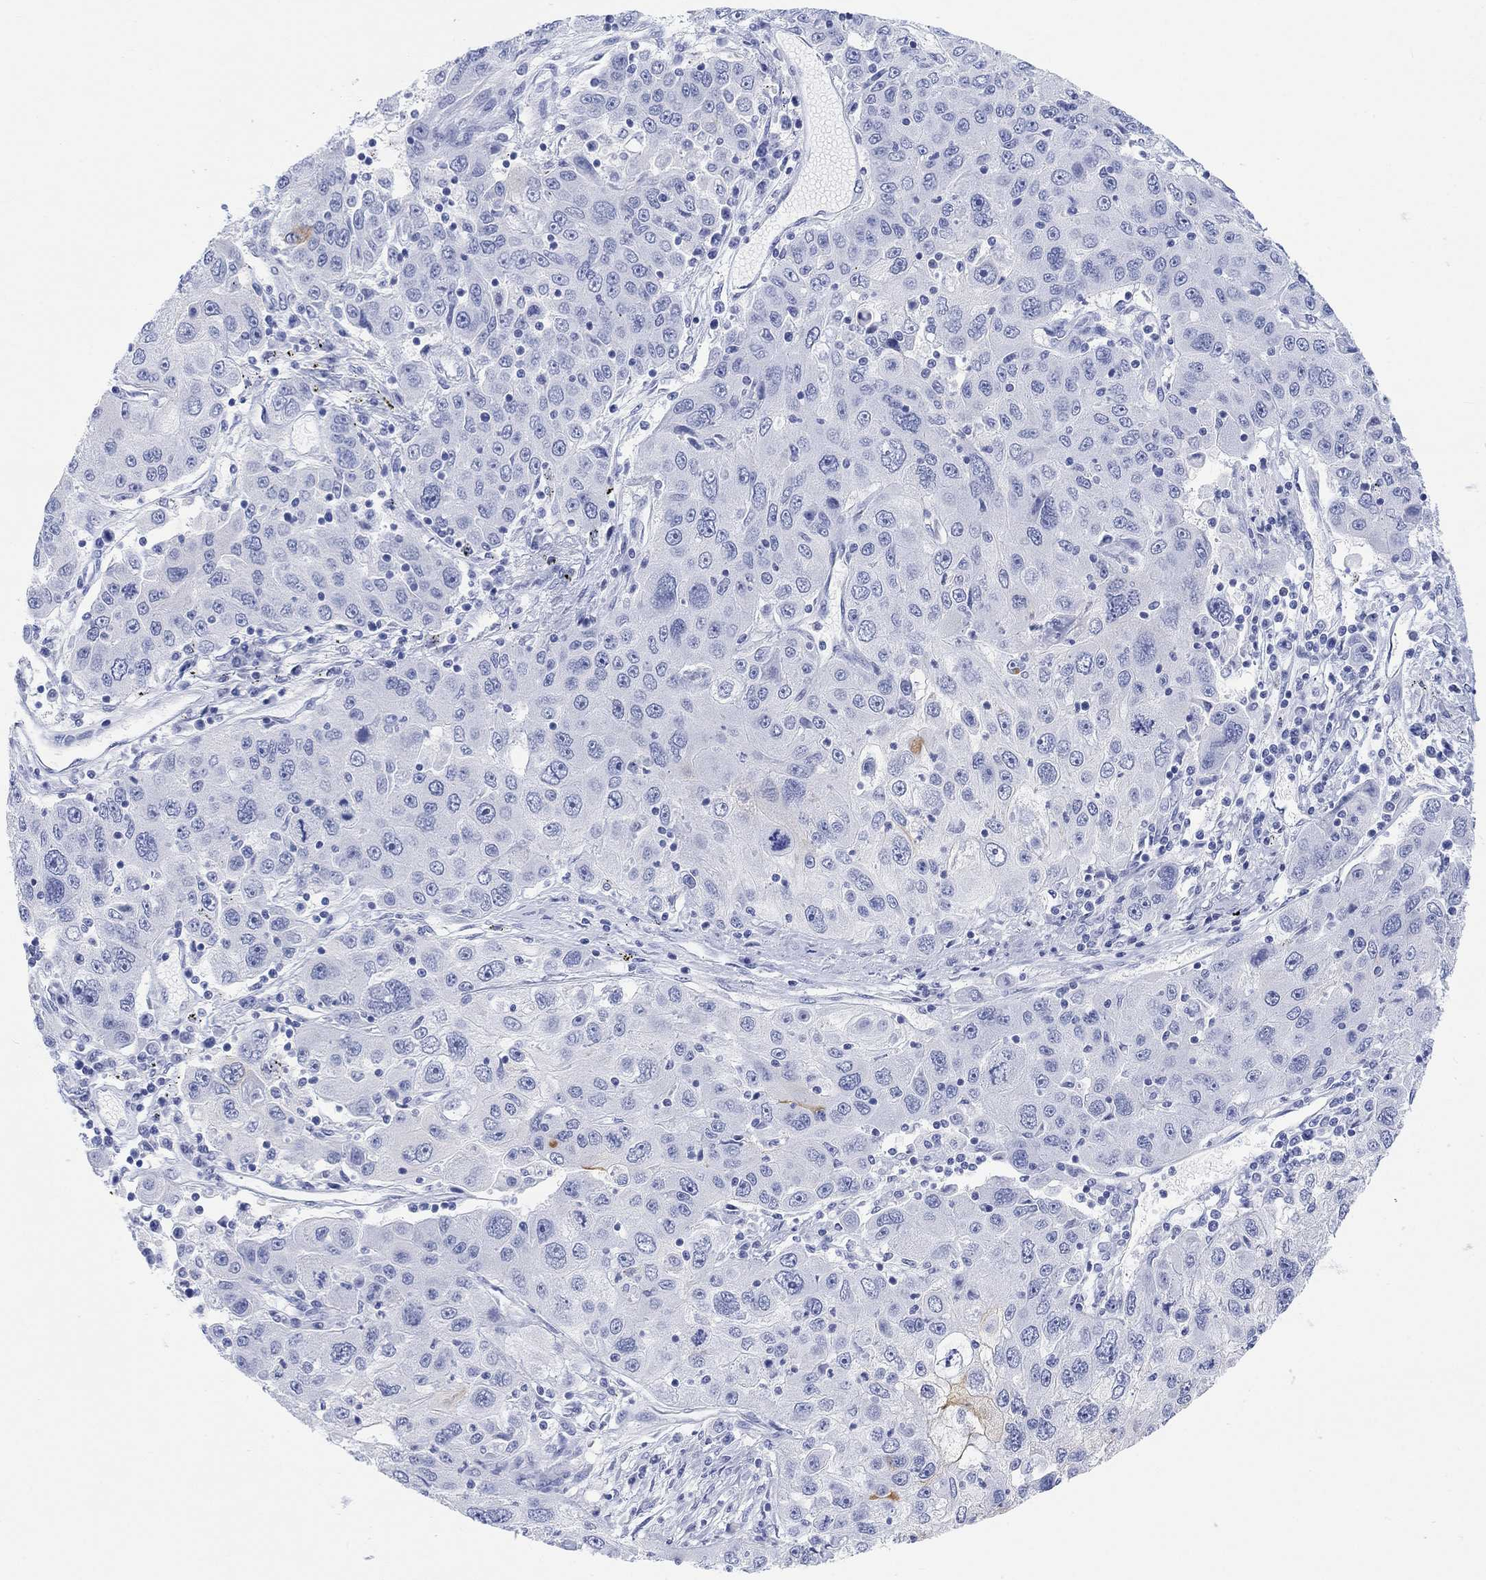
{"staining": {"intensity": "negative", "quantity": "none", "location": "none"}, "tissue": "stomach cancer", "cell_type": "Tumor cells", "image_type": "cancer", "snomed": [{"axis": "morphology", "description": "Adenocarcinoma, NOS"}, {"axis": "topography", "description": "Stomach"}], "caption": "The image exhibits no staining of tumor cells in stomach adenocarcinoma.", "gene": "XIRP2", "patient": {"sex": "male", "age": 56}}